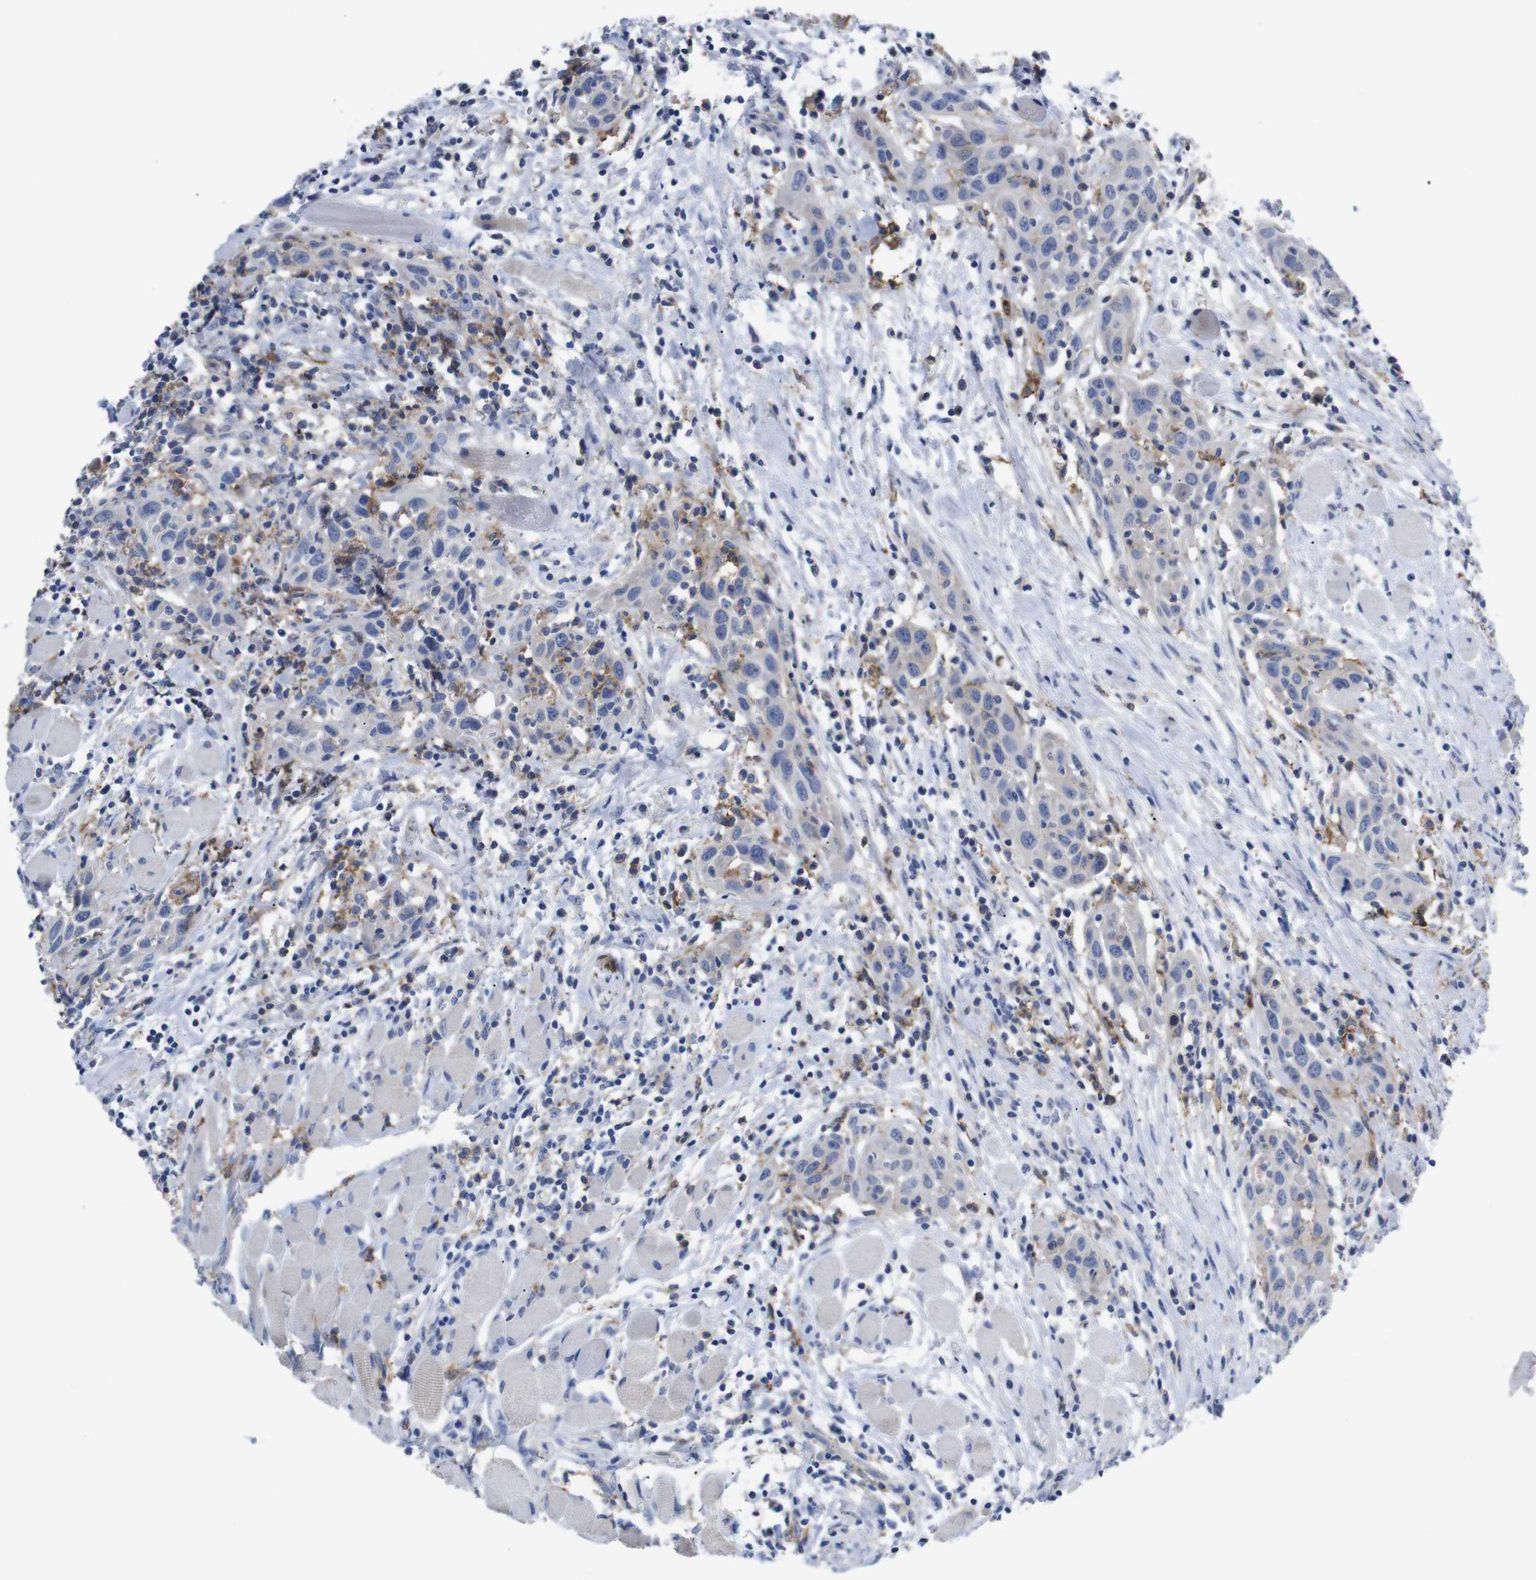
{"staining": {"intensity": "negative", "quantity": "none", "location": "none"}, "tissue": "head and neck cancer", "cell_type": "Tumor cells", "image_type": "cancer", "snomed": [{"axis": "morphology", "description": "Squamous cell carcinoma, NOS"}, {"axis": "topography", "description": "Oral tissue"}, {"axis": "topography", "description": "Head-Neck"}], "caption": "Head and neck cancer stained for a protein using IHC exhibits no expression tumor cells.", "gene": "C5AR1", "patient": {"sex": "female", "age": 50}}